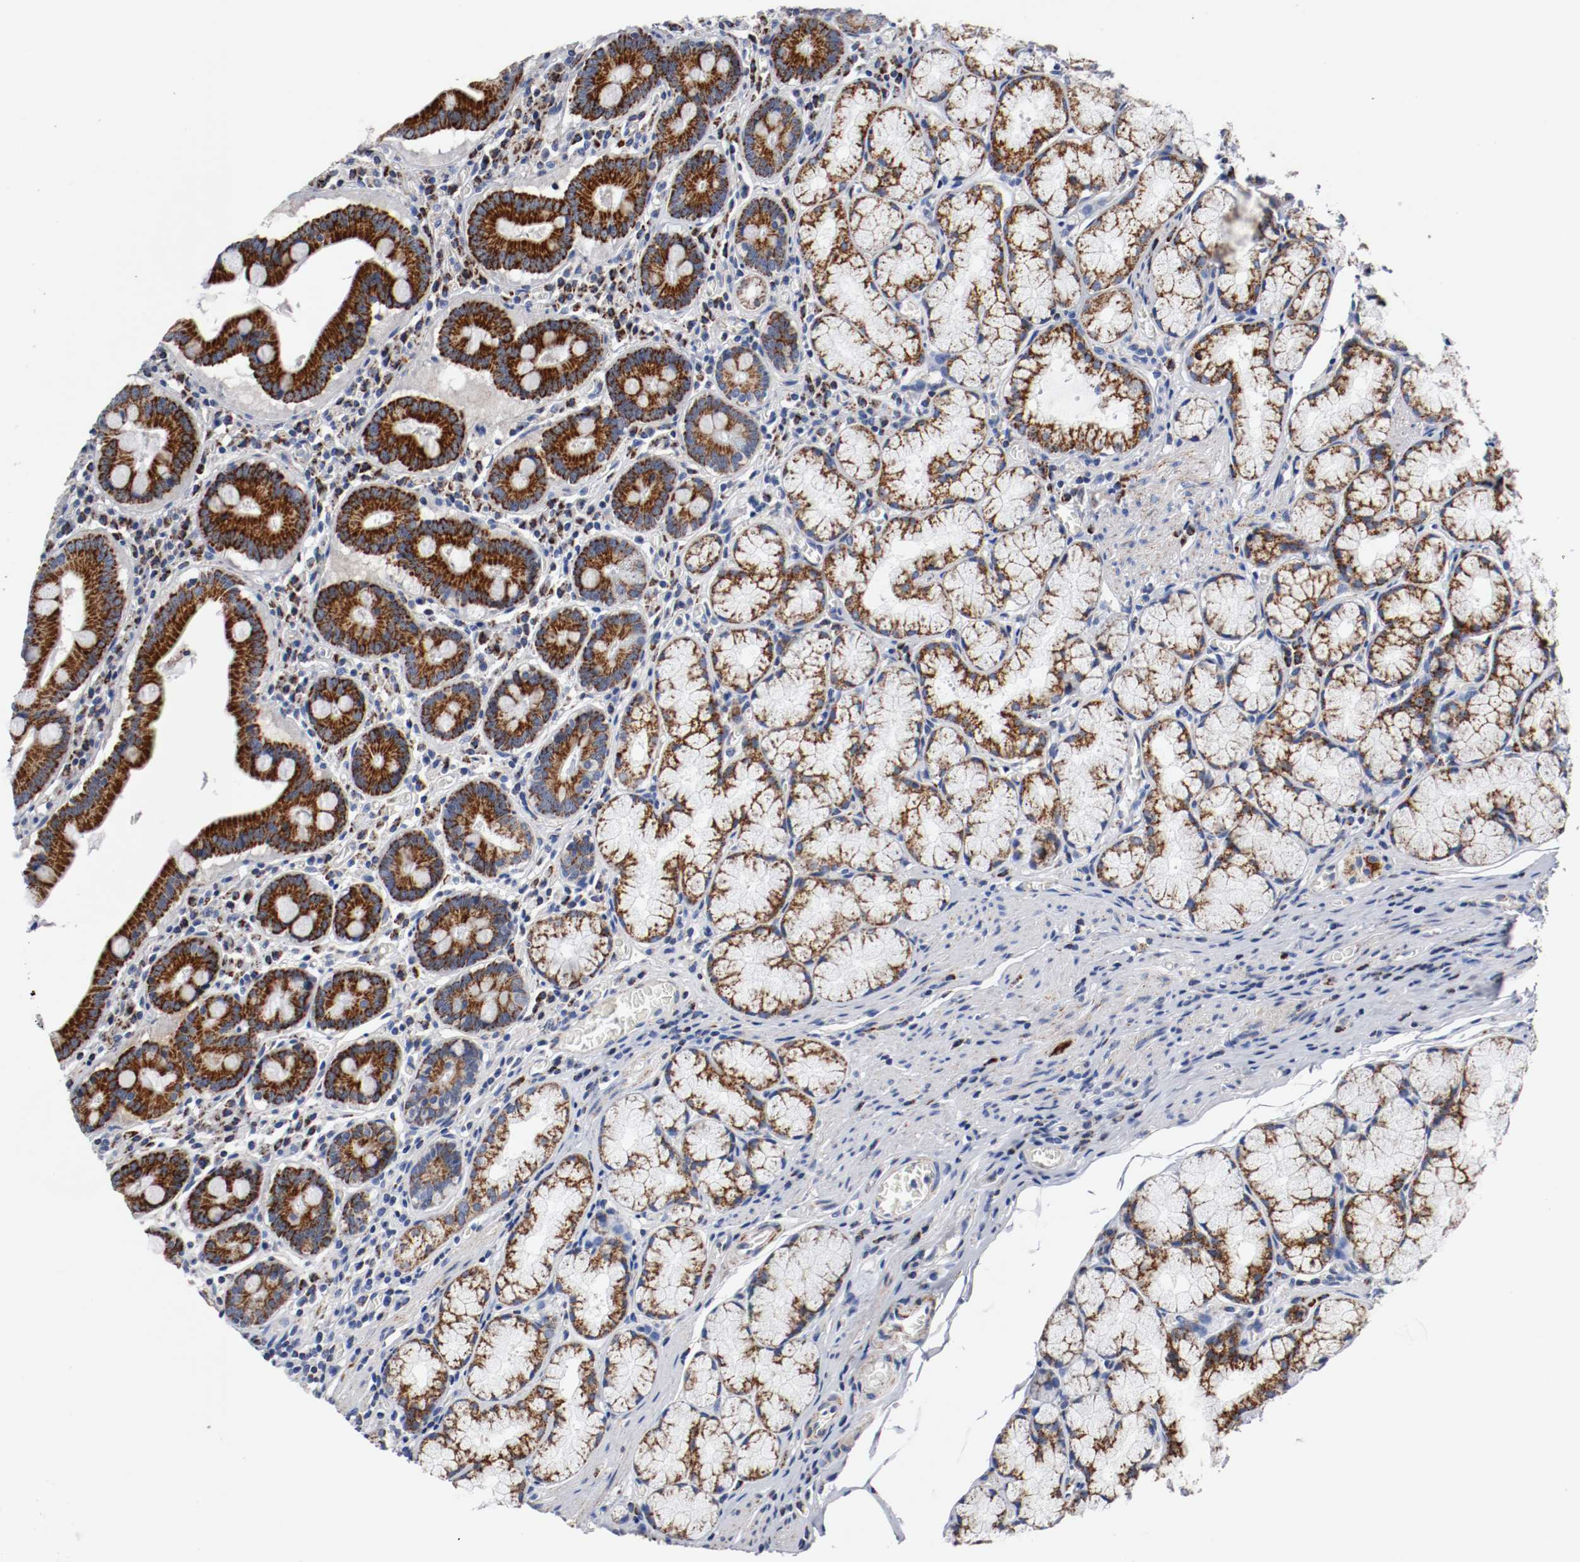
{"staining": {"intensity": "strong", "quantity": "25%-75%", "location": "cytoplasmic/membranous"}, "tissue": "stomach", "cell_type": "Glandular cells", "image_type": "normal", "snomed": [{"axis": "morphology", "description": "Normal tissue, NOS"}, {"axis": "topography", "description": "Stomach, lower"}], "caption": "Protein analysis of unremarkable stomach exhibits strong cytoplasmic/membranous expression in approximately 25%-75% of glandular cells. Nuclei are stained in blue.", "gene": "TUBD1", "patient": {"sex": "male", "age": 56}}